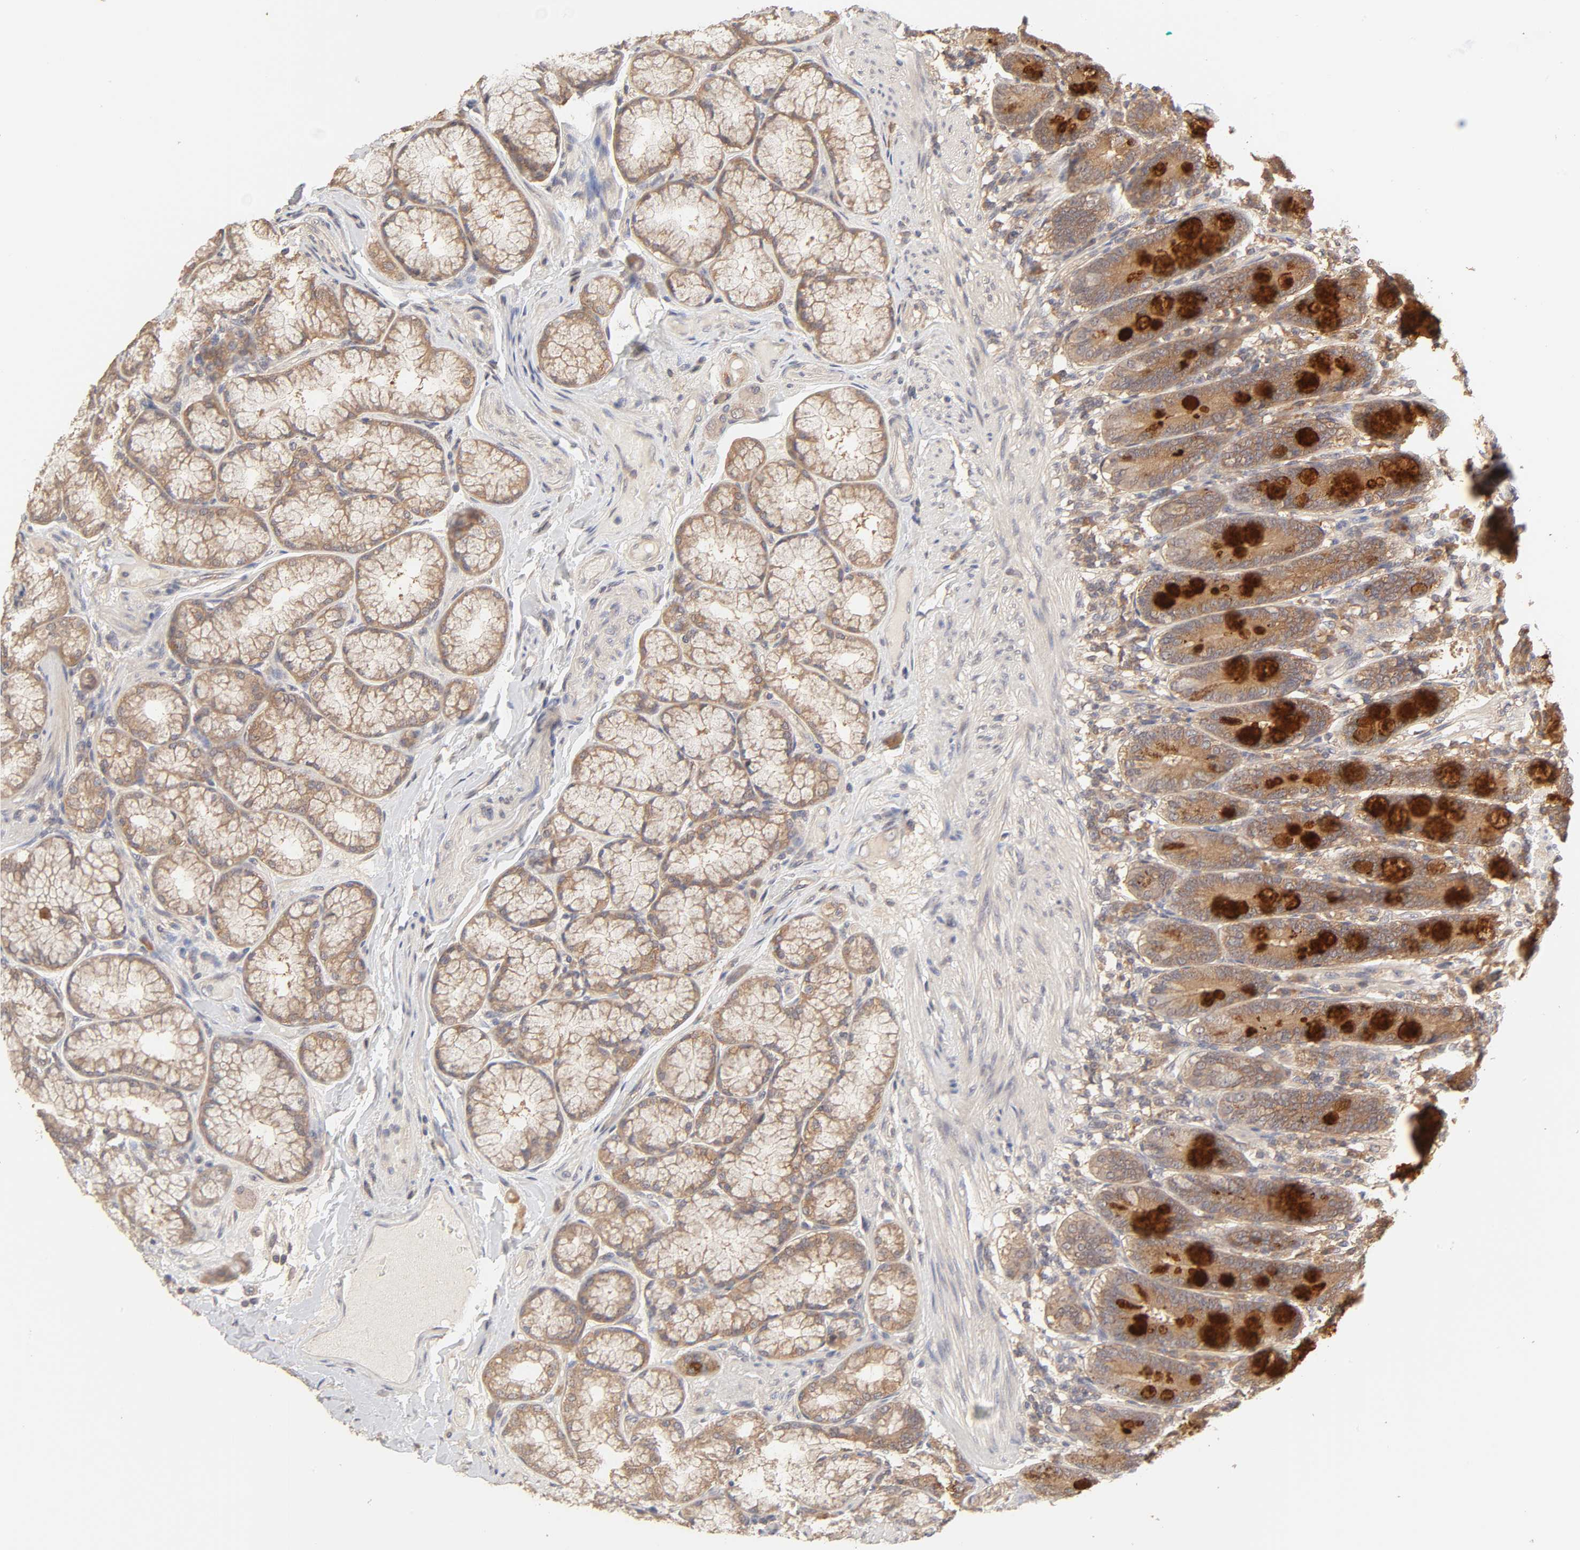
{"staining": {"intensity": "strong", "quantity": "<25%", "location": "cytoplasmic/membranous"}, "tissue": "duodenum", "cell_type": "Glandular cells", "image_type": "normal", "snomed": [{"axis": "morphology", "description": "Normal tissue, NOS"}, {"axis": "topography", "description": "Duodenum"}], "caption": "Protein staining of unremarkable duodenum exhibits strong cytoplasmic/membranous expression in approximately <25% of glandular cells.", "gene": "AP1G2", "patient": {"sex": "female", "age": 64}}